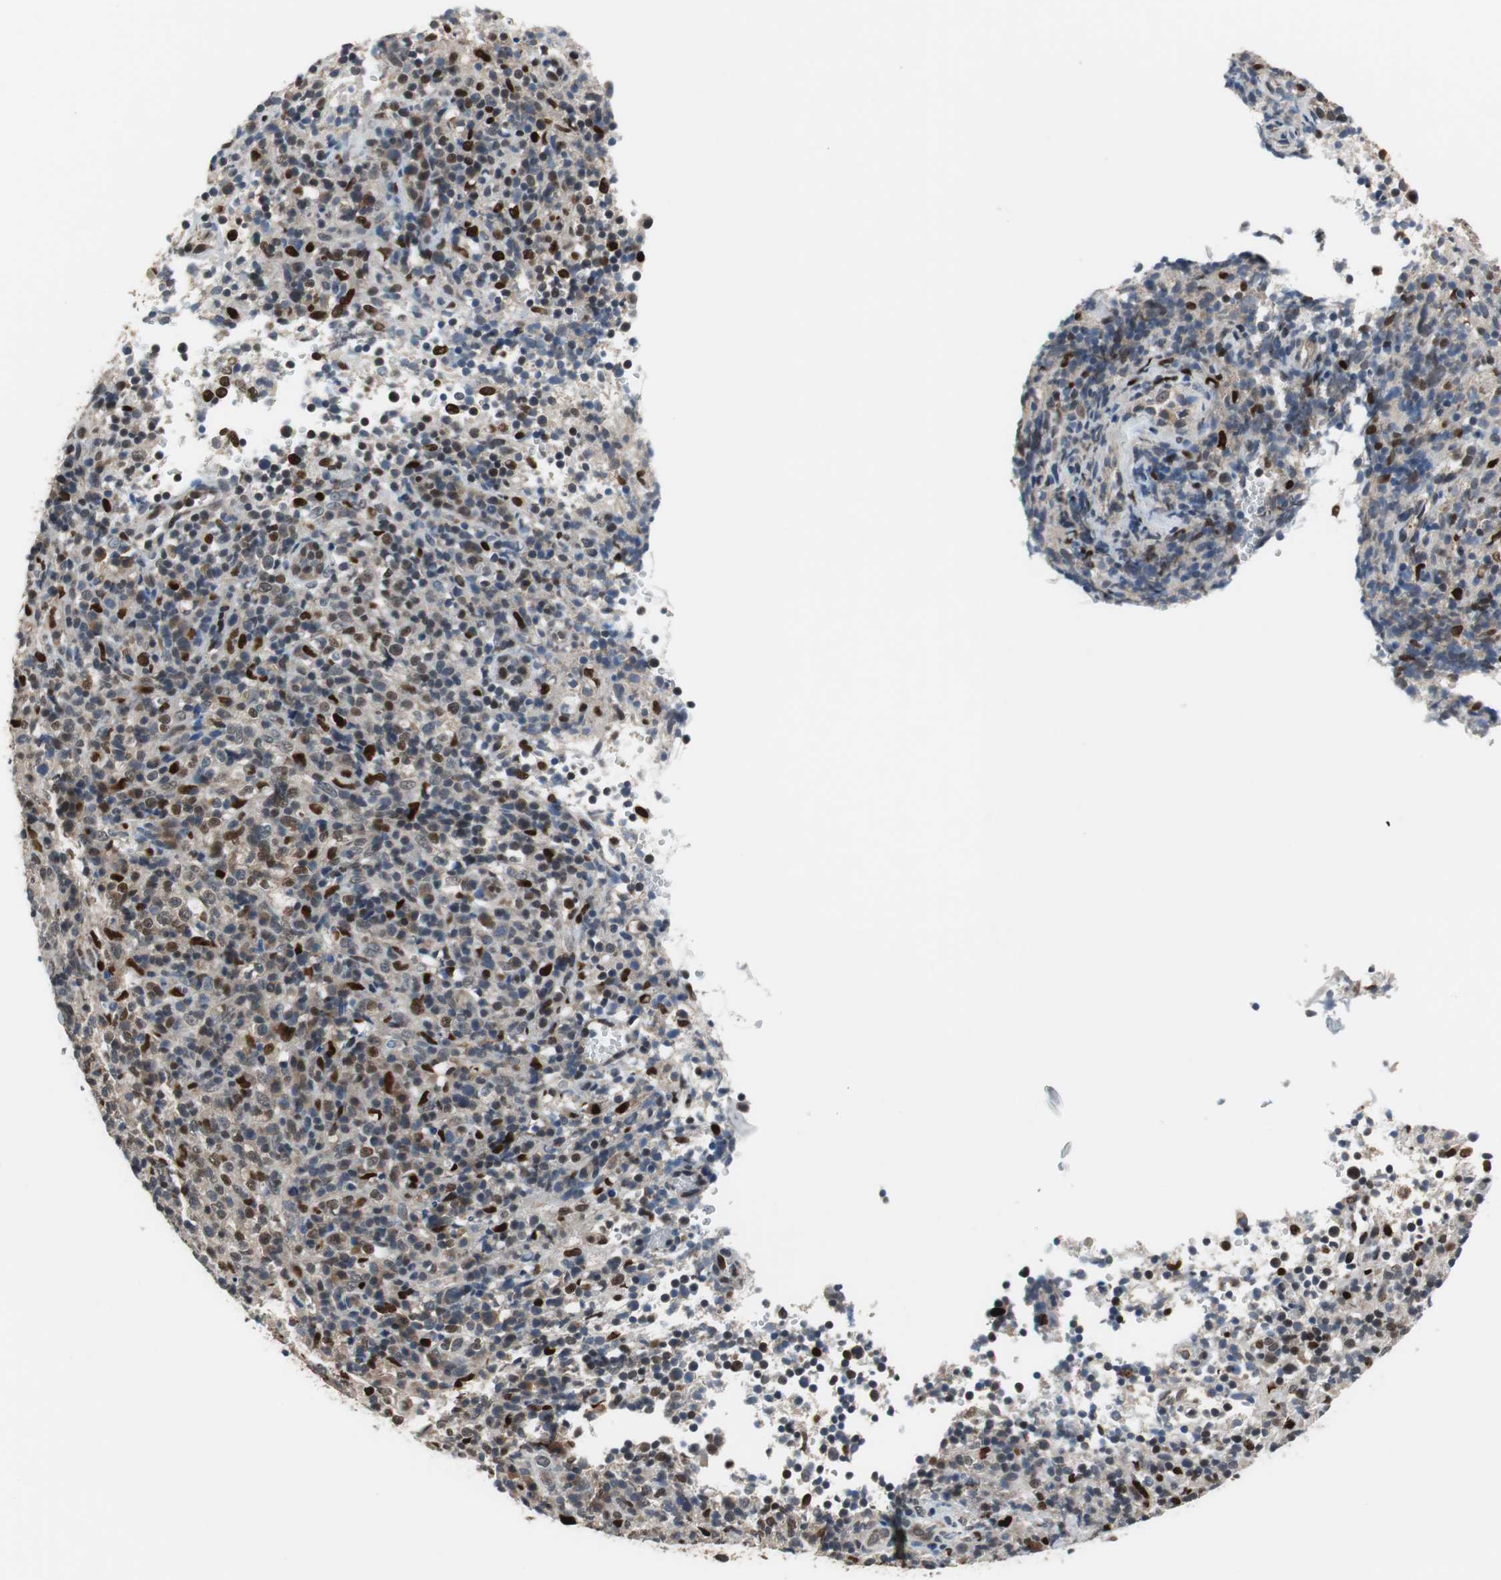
{"staining": {"intensity": "weak", "quantity": ">75%", "location": "nuclear"}, "tissue": "lymphoma", "cell_type": "Tumor cells", "image_type": "cancer", "snomed": [{"axis": "morphology", "description": "Malignant lymphoma, non-Hodgkin's type, High grade"}, {"axis": "topography", "description": "Lymph node"}], "caption": "Lymphoma stained with DAB immunohistochemistry (IHC) reveals low levels of weak nuclear positivity in approximately >75% of tumor cells. The staining was performed using DAB (3,3'-diaminobenzidine) to visualize the protein expression in brown, while the nuclei were stained in blue with hematoxylin (Magnification: 20x).", "gene": "MAFB", "patient": {"sex": "female", "age": 76}}